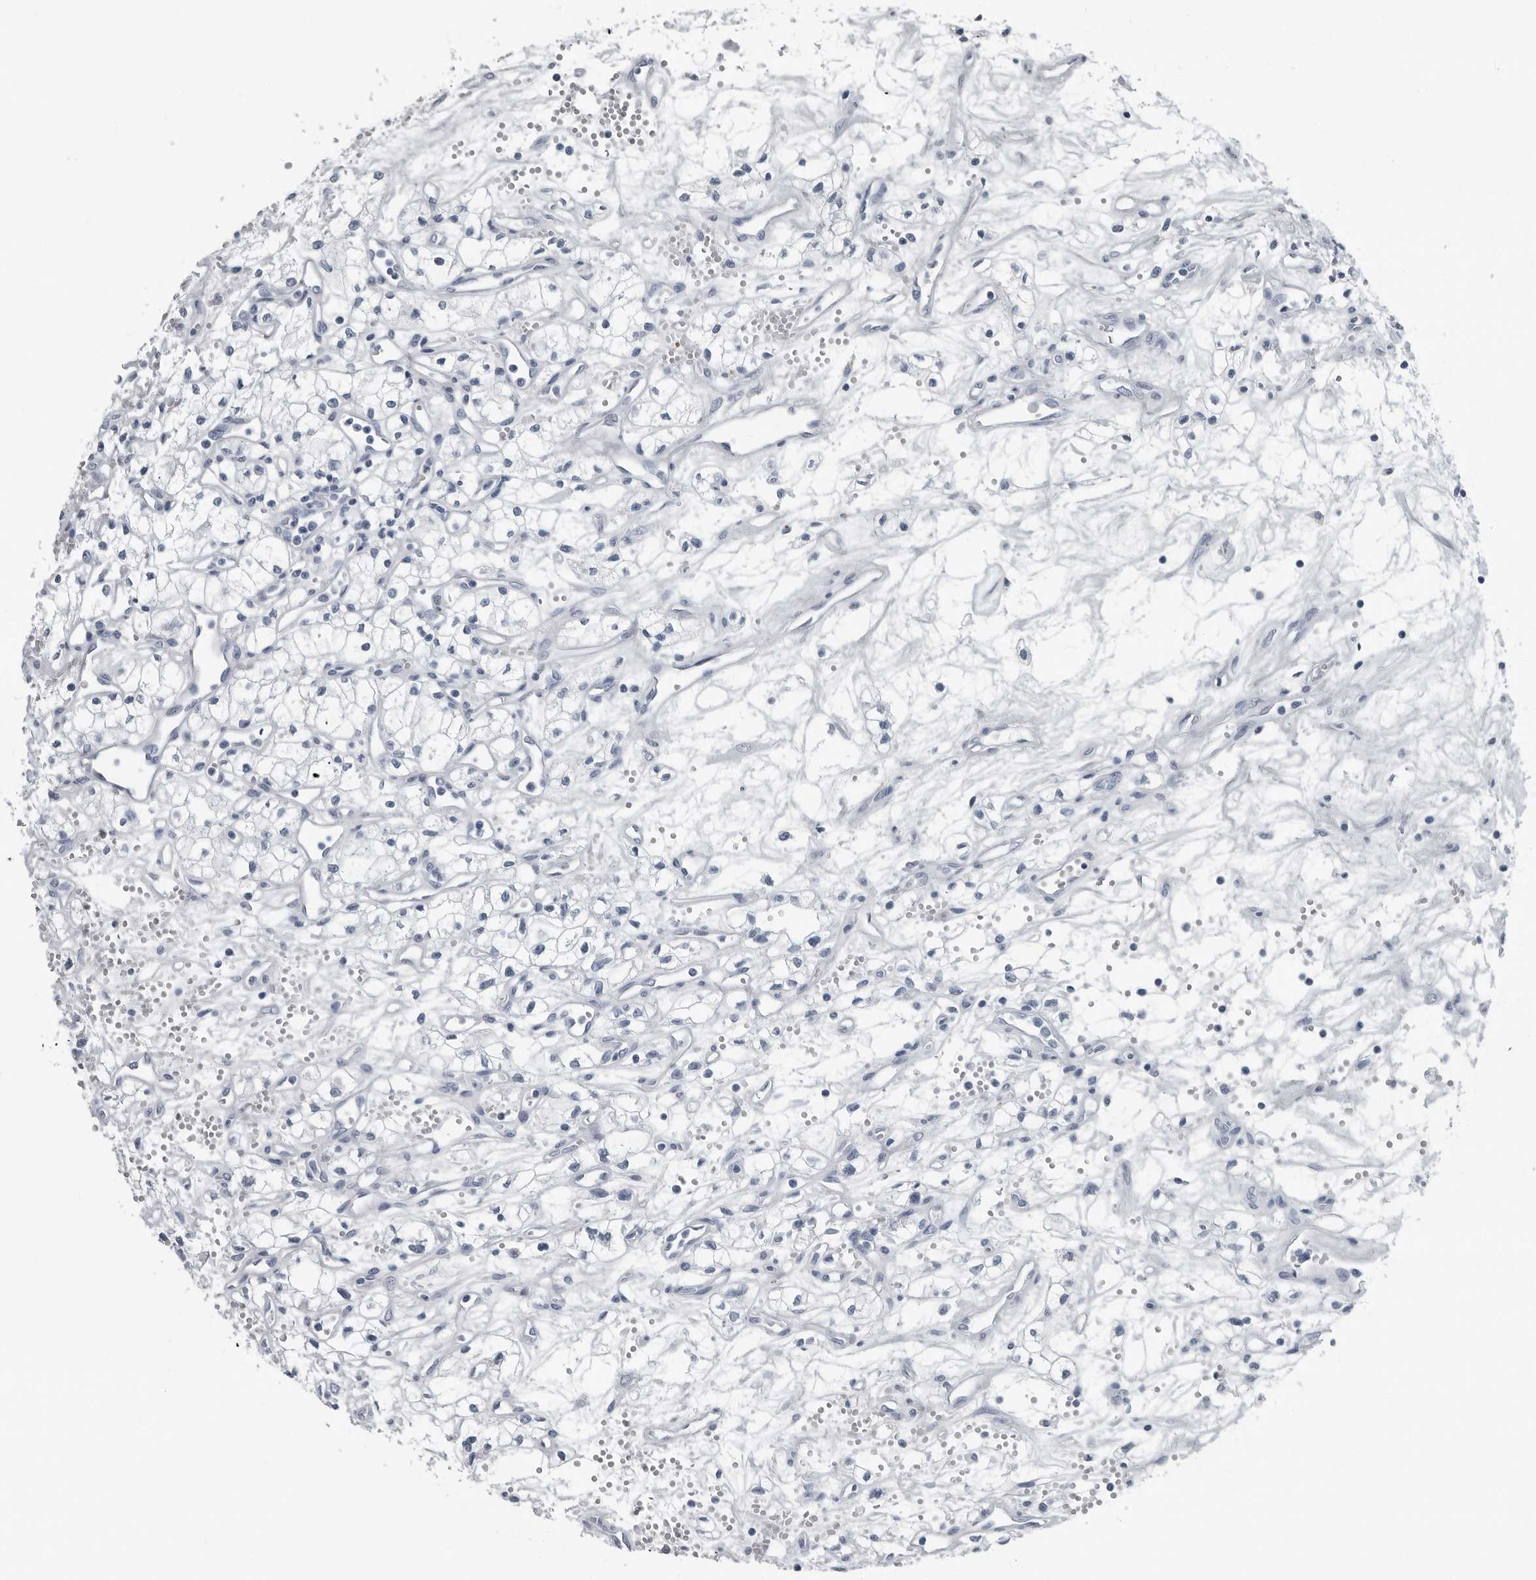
{"staining": {"intensity": "negative", "quantity": "none", "location": "none"}, "tissue": "renal cancer", "cell_type": "Tumor cells", "image_type": "cancer", "snomed": [{"axis": "morphology", "description": "Adenocarcinoma, NOS"}, {"axis": "topography", "description": "Kidney"}], "caption": "The immunohistochemistry micrograph has no significant positivity in tumor cells of renal adenocarcinoma tissue.", "gene": "PRSS1", "patient": {"sex": "male", "age": 59}}